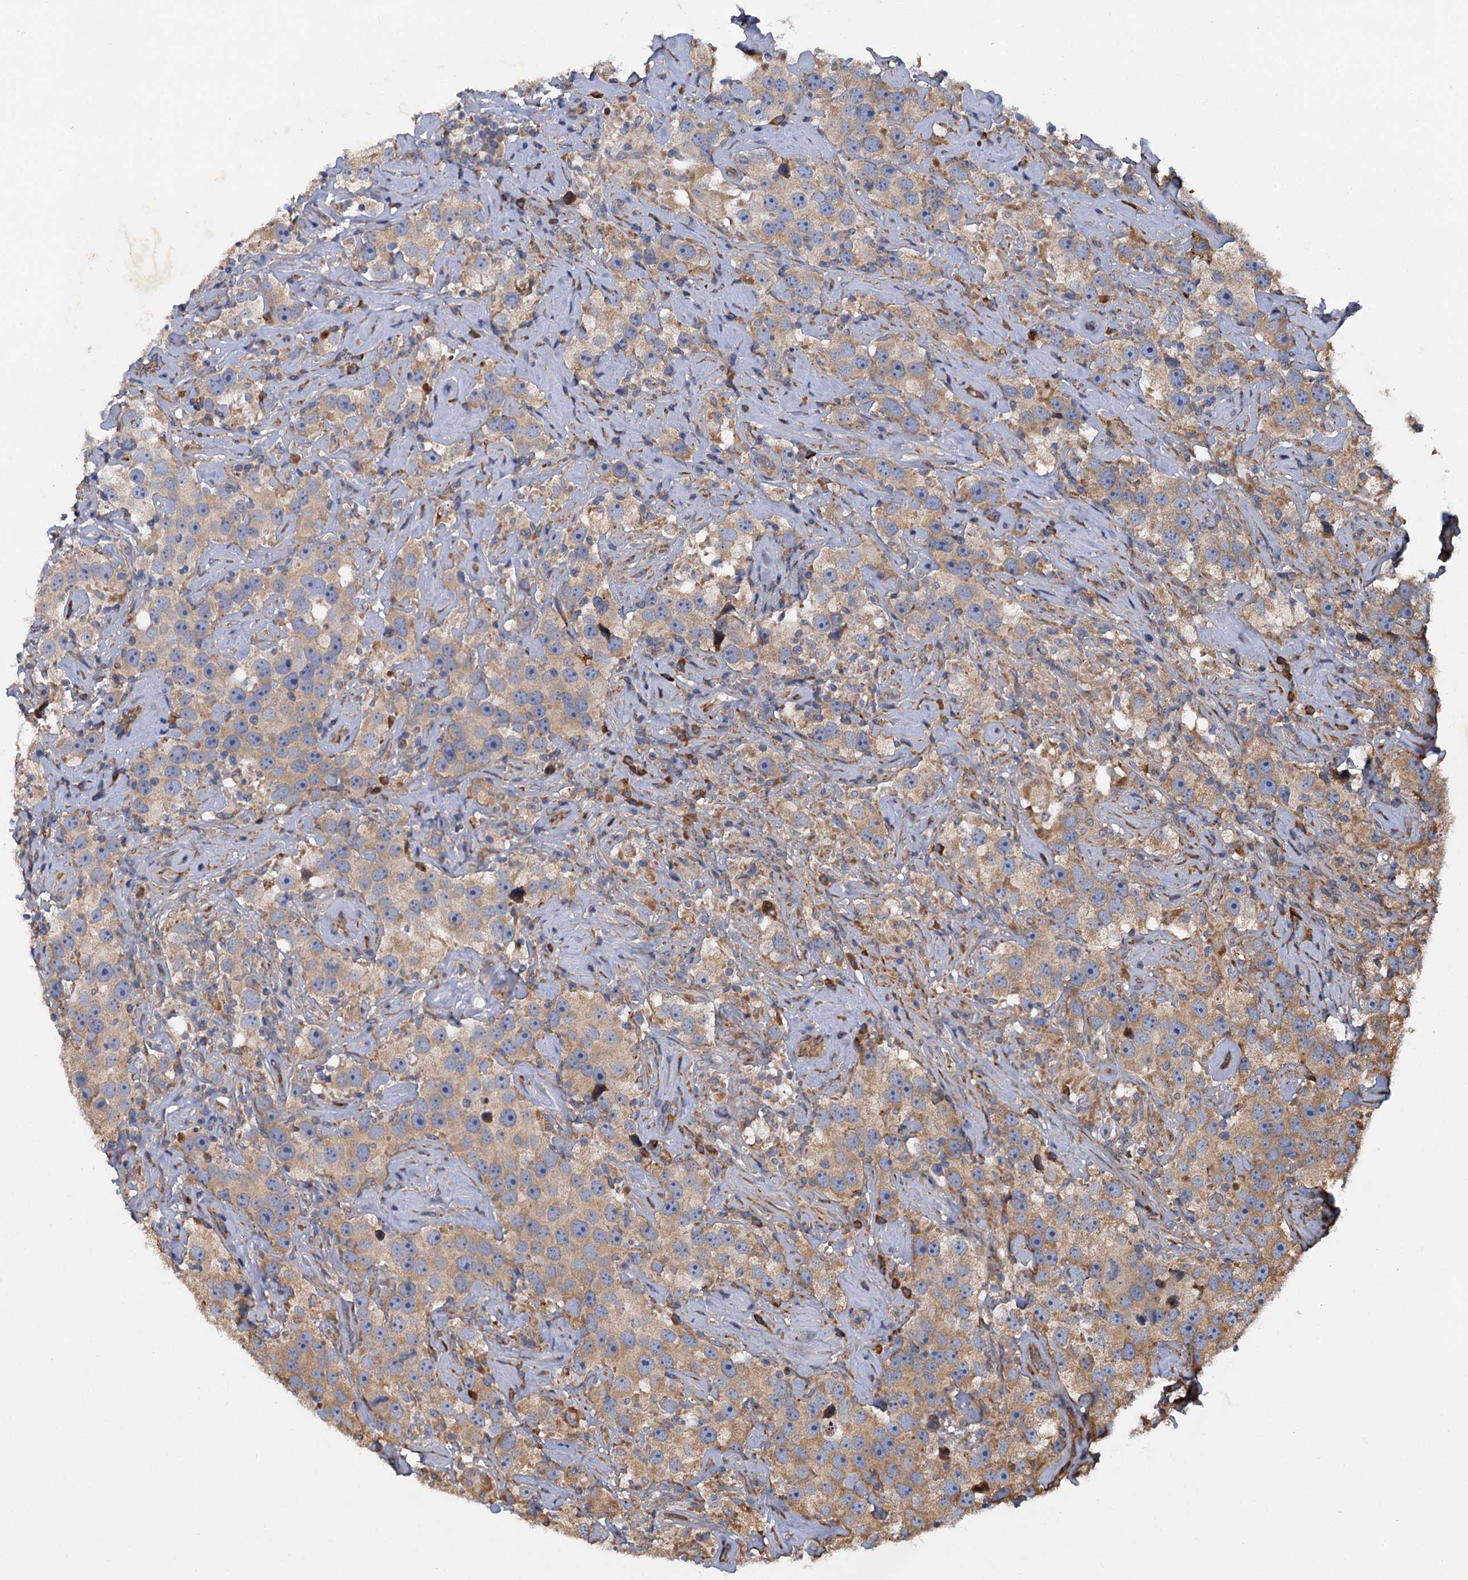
{"staining": {"intensity": "moderate", "quantity": ">75%", "location": "cytoplasmic/membranous"}, "tissue": "testis cancer", "cell_type": "Tumor cells", "image_type": "cancer", "snomed": [{"axis": "morphology", "description": "Seminoma, NOS"}, {"axis": "topography", "description": "Testis"}], "caption": "Moderate cytoplasmic/membranous expression is seen in about >75% of tumor cells in seminoma (testis). The protein of interest is shown in brown color, while the nuclei are stained blue.", "gene": "LINS1", "patient": {"sex": "male", "age": 49}}